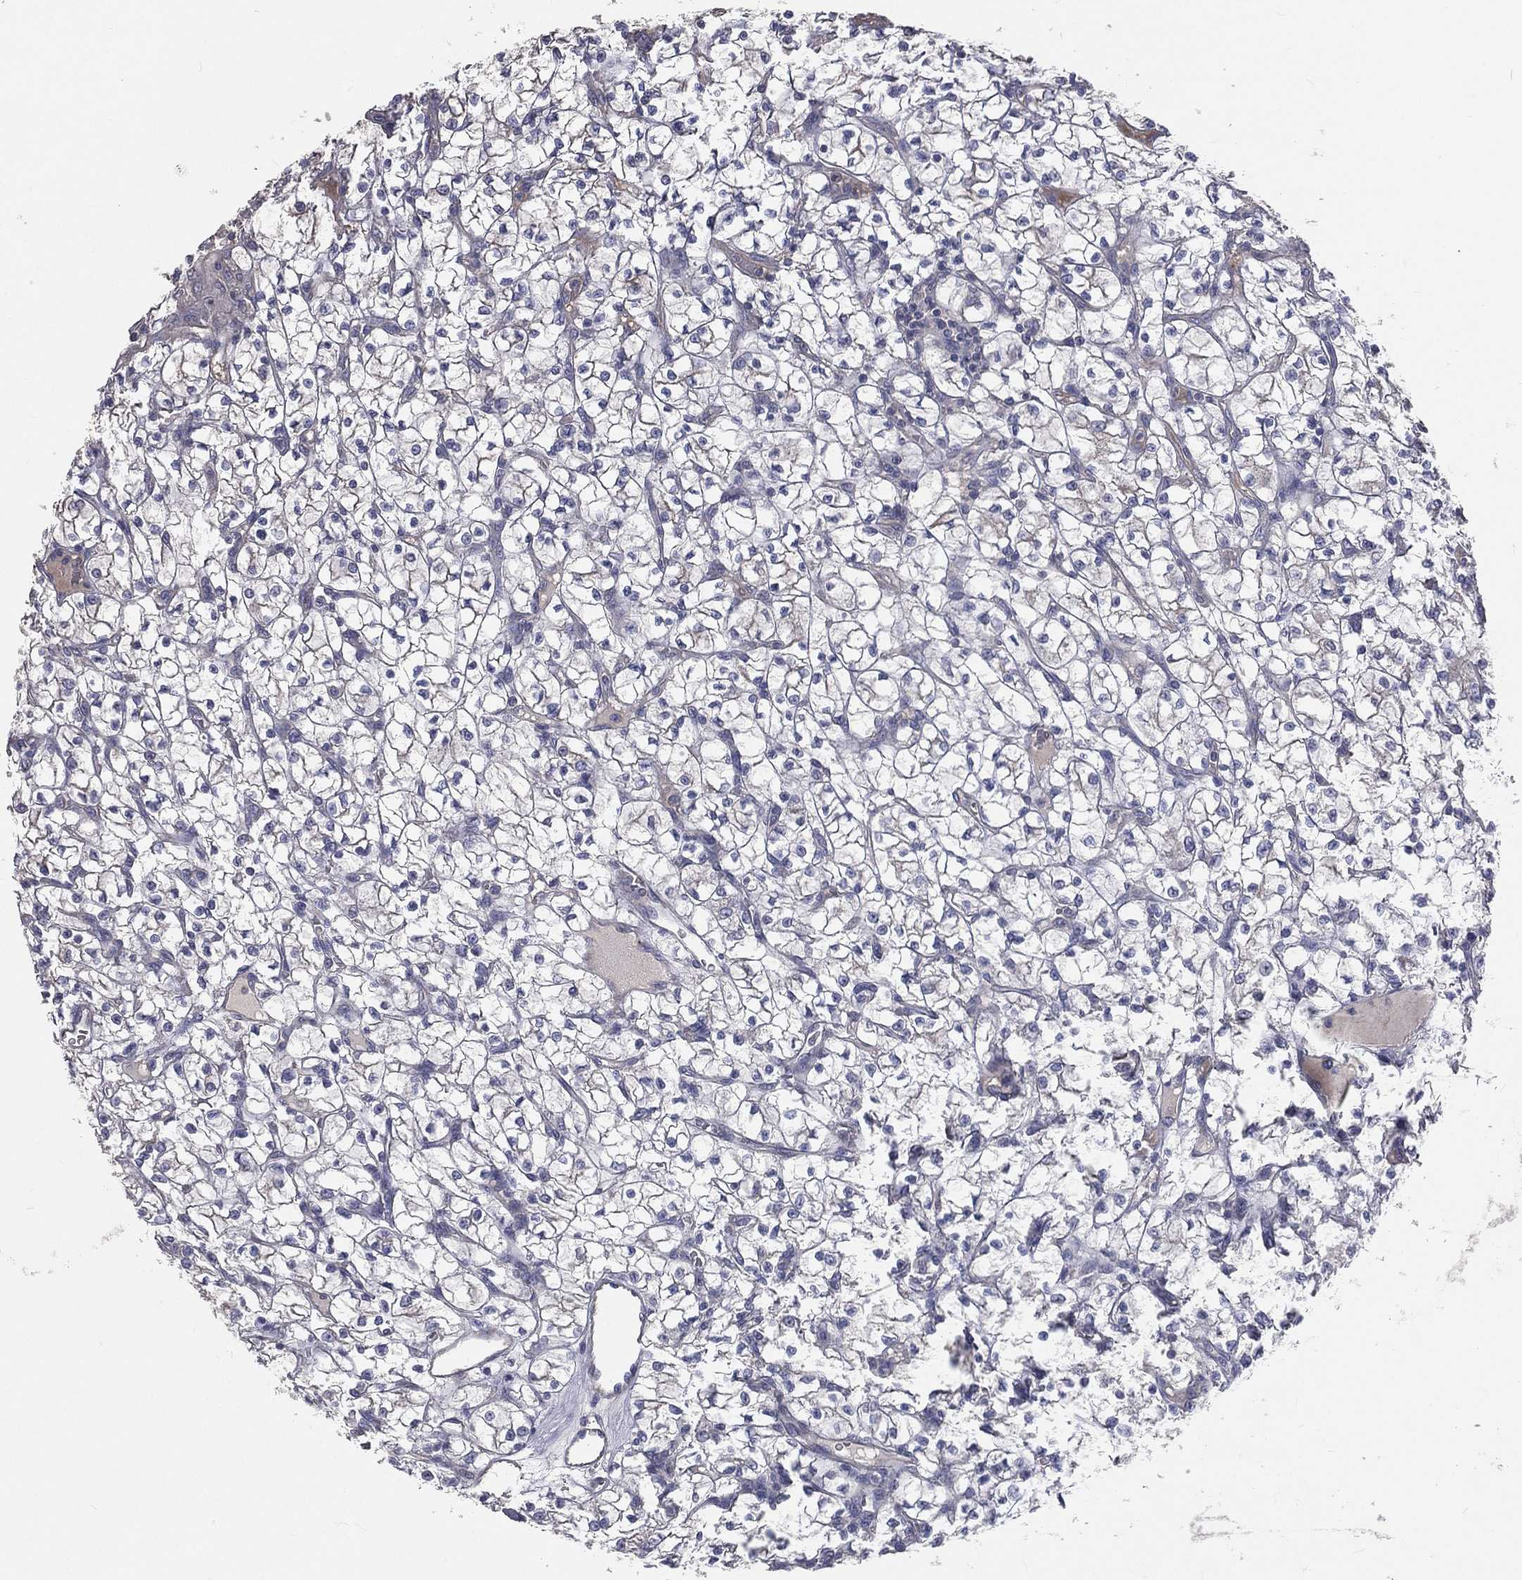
{"staining": {"intensity": "negative", "quantity": "none", "location": "none"}, "tissue": "renal cancer", "cell_type": "Tumor cells", "image_type": "cancer", "snomed": [{"axis": "morphology", "description": "Adenocarcinoma, NOS"}, {"axis": "topography", "description": "Kidney"}], "caption": "The micrograph displays no staining of tumor cells in renal cancer (adenocarcinoma).", "gene": "CROCC", "patient": {"sex": "female", "age": 64}}